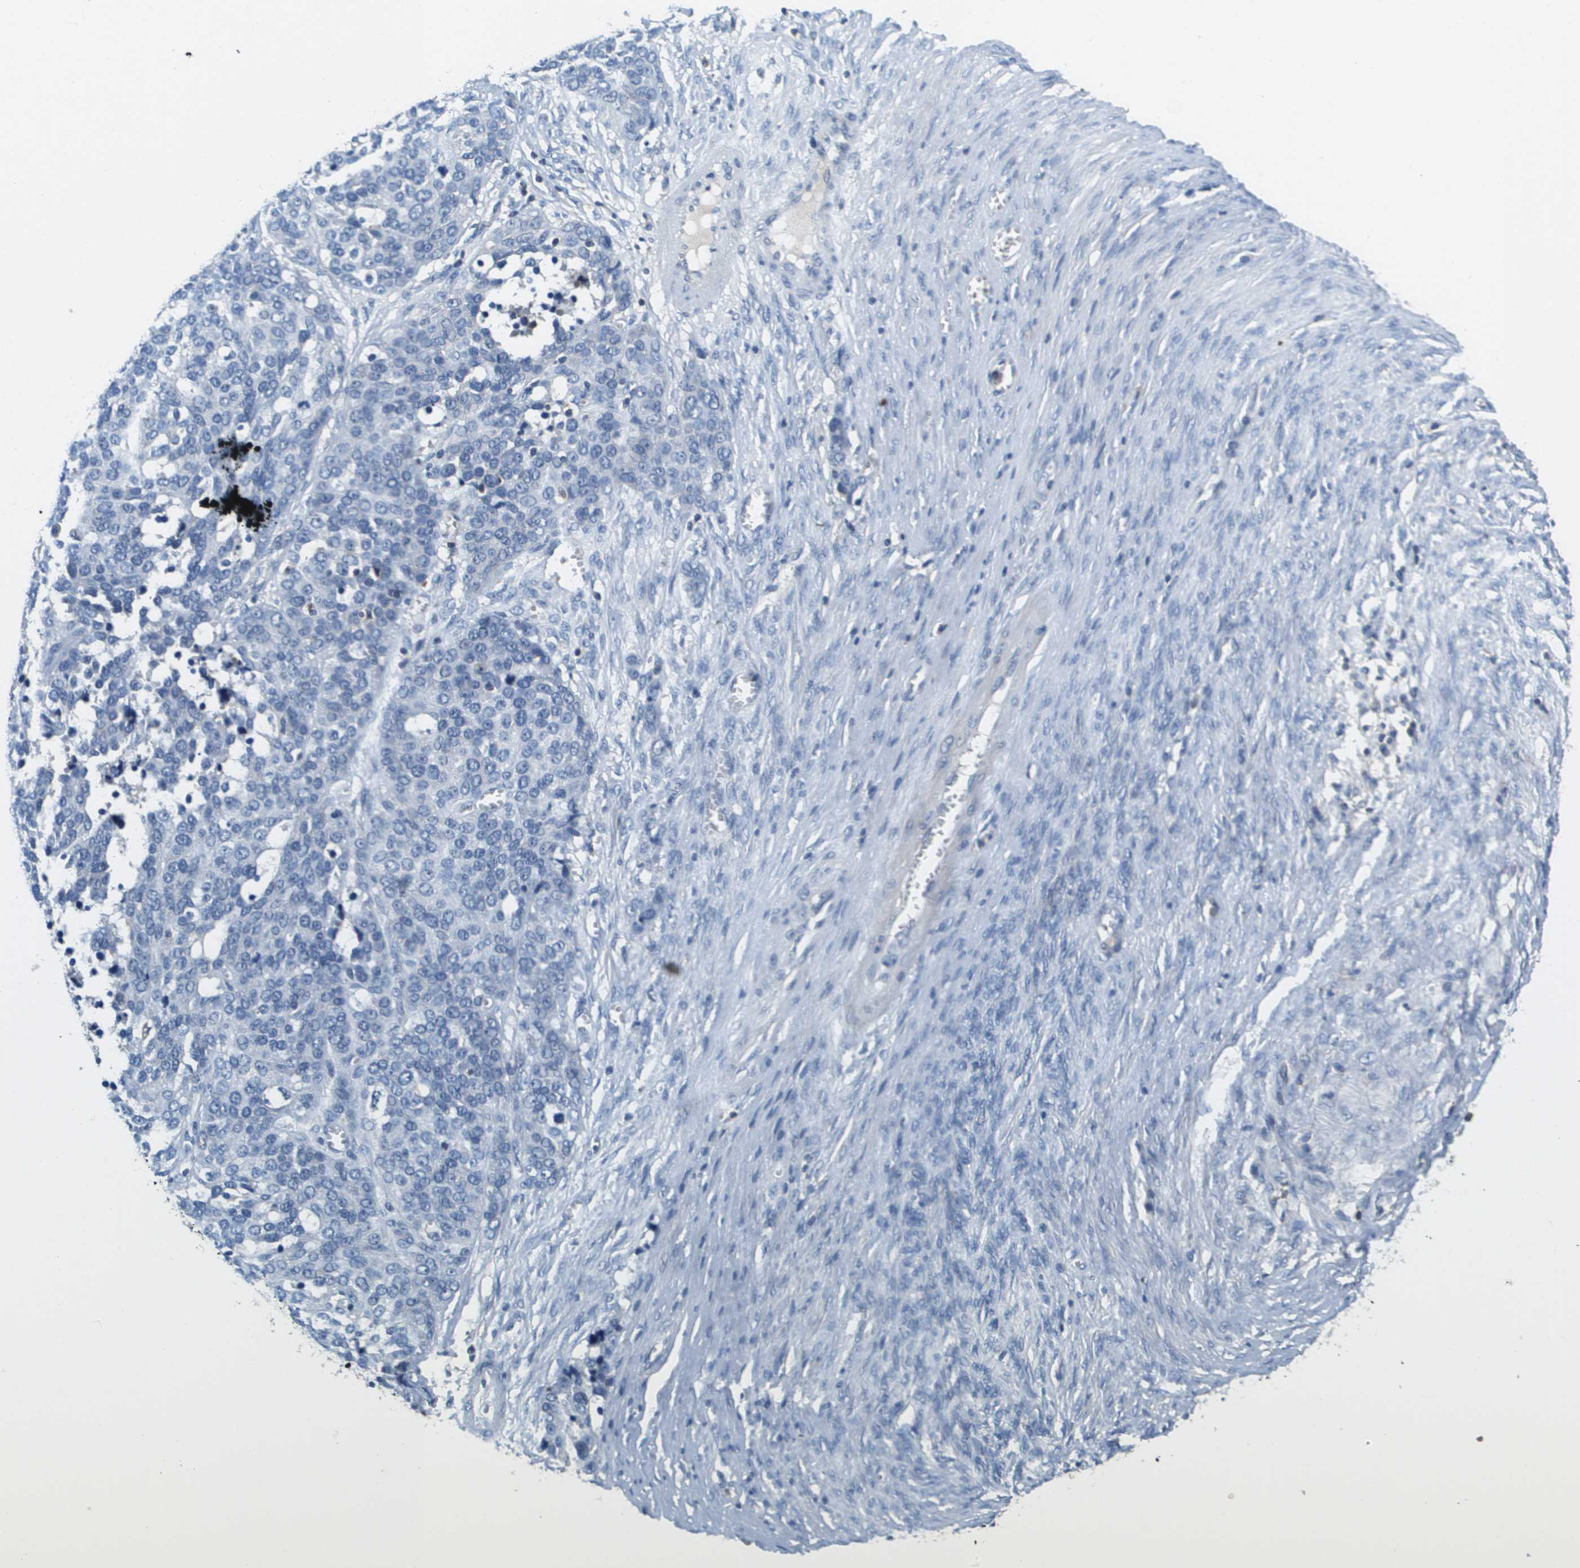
{"staining": {"intensity": "negative", "quantity": "none", "location": "none"}, "tissue": "ovarian cancer", "cell_type": "Tumor cells", "image_type": "cancer", "snomed": [{"axis": "morphology", "description": "Cystadenocarcinoma, serous, NOS"}, {"axis": "topography", "description": "Ovary"}], "caption": "Immunohistochemistry histopathology image of human ovarian serous cystadenocarcinoma stained for a protein (brown), which reveals no positivity in tumor cells.", "gene": "KCNQ5", "patient": {"sex": "female", "age": 44}}